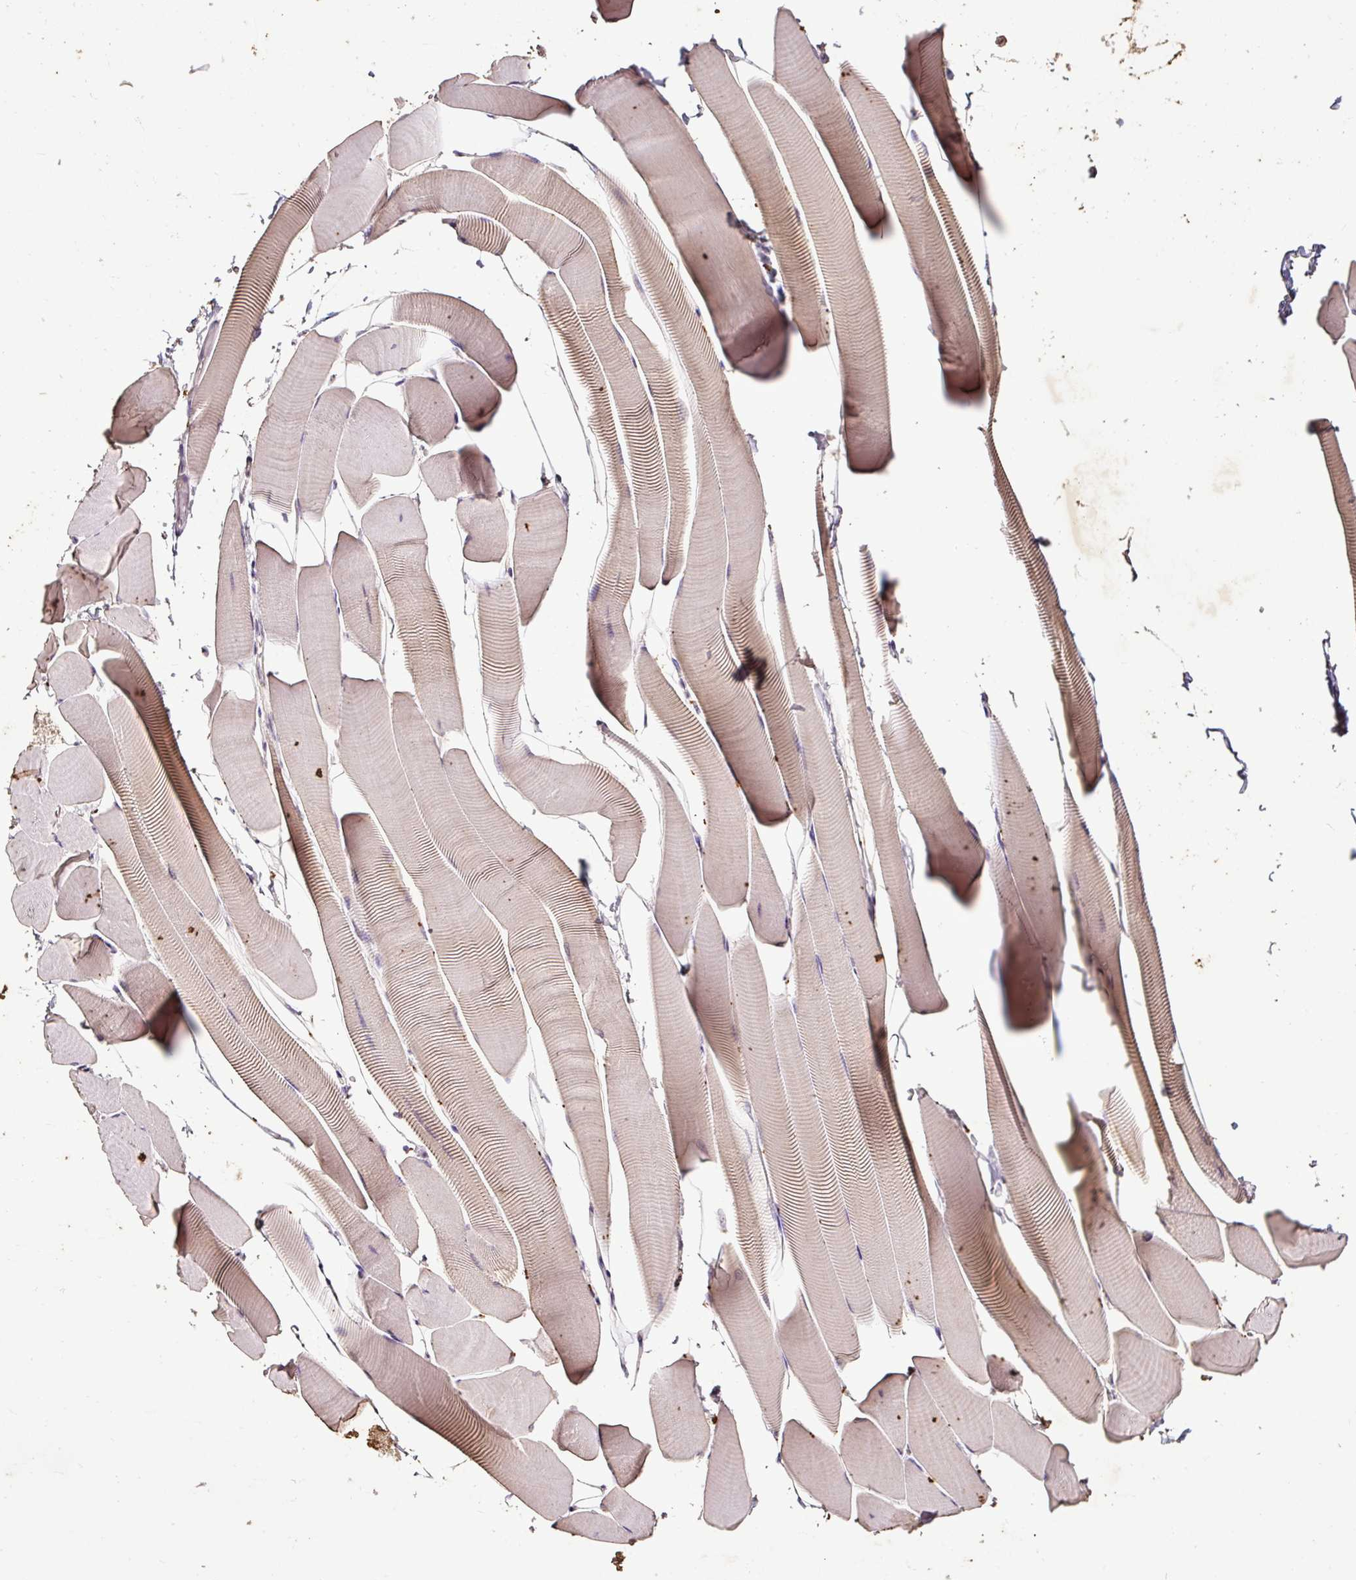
{"staining": {"intensity": "weak", "quantity": "25%-75%", "location": "cytoplasmic/membranous"}, "tissue": "skeletal muscle", "cell_type": "Myocytes", "image_type": "normal", "snomed": [{"axis": "morphology", "description": "Normal tissue, NOS"}, {"axis": "topography", "description": "Skeletal muscle"}], "caption": "This image shows benign skeletal muscle stained with immunohistochemistry to label a protein in brown. The cytoplasmic/membranous of myocytes show weak positivity for the protein. Nuclei are counter-stained blue.", "gene": "LRTM2", "patient": {"sex": "male", "age": 25}}